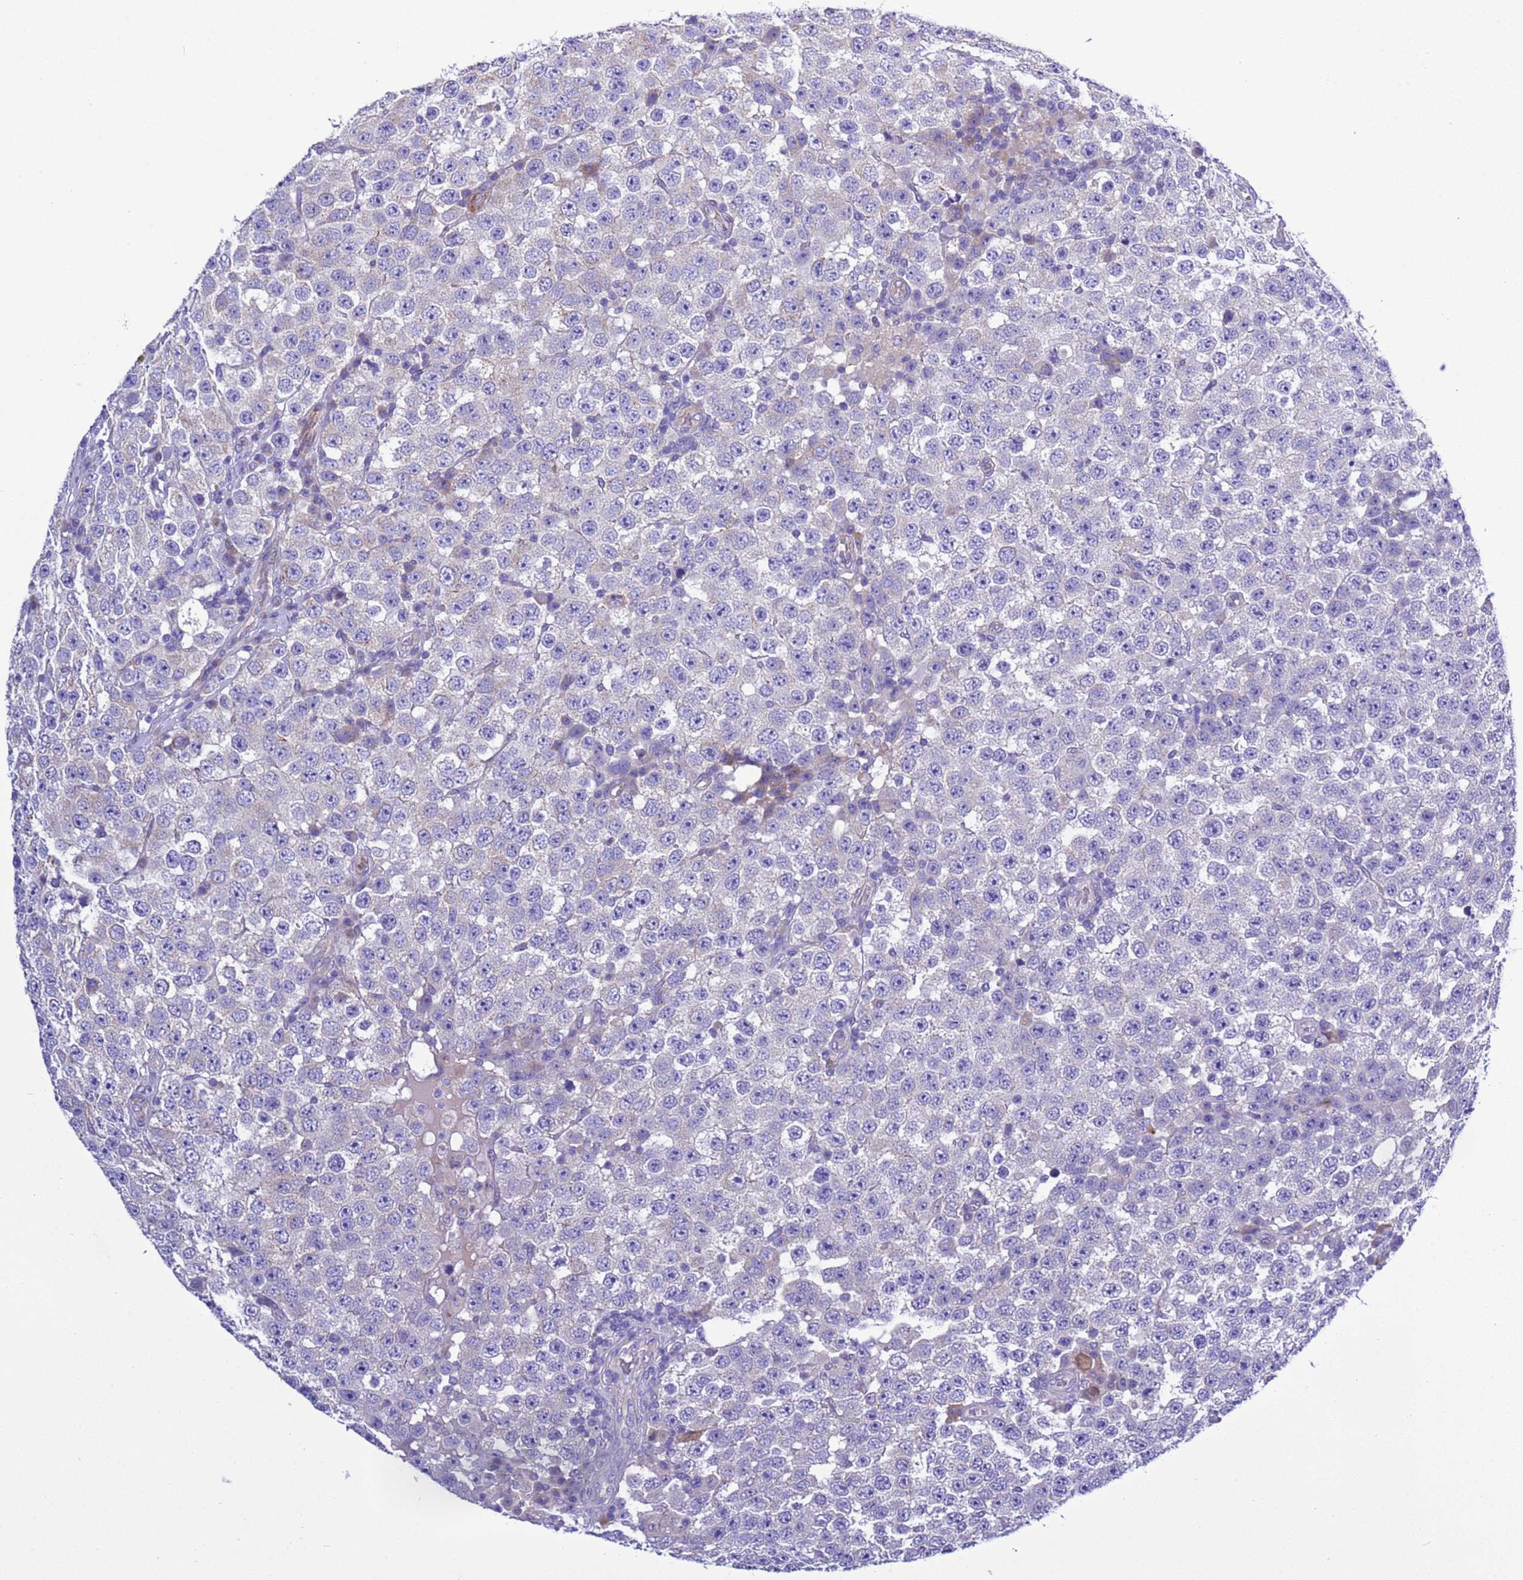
{"staining": {"intensity": "negative", "quantity": "none", "location": "none"}, "tissue": "testis cancer", "cell_type": "Tumor cells", "image_type": "cancer", "snomed": [{"axis": "morphology", "description": "Seminoma, NOS"}, {"axis": "topography", "description": "Testis"}], "caption": "High magnification brightfield microscopy of testis cancer (seminoma) stained with DAB (3,3'-diaminobenzidine) (brown) and counterstained with hematoxylin (blue): tumor cells show no significant positivity.", "gene": "KICS2", "patient": {"sex": "male", "age": 28}}